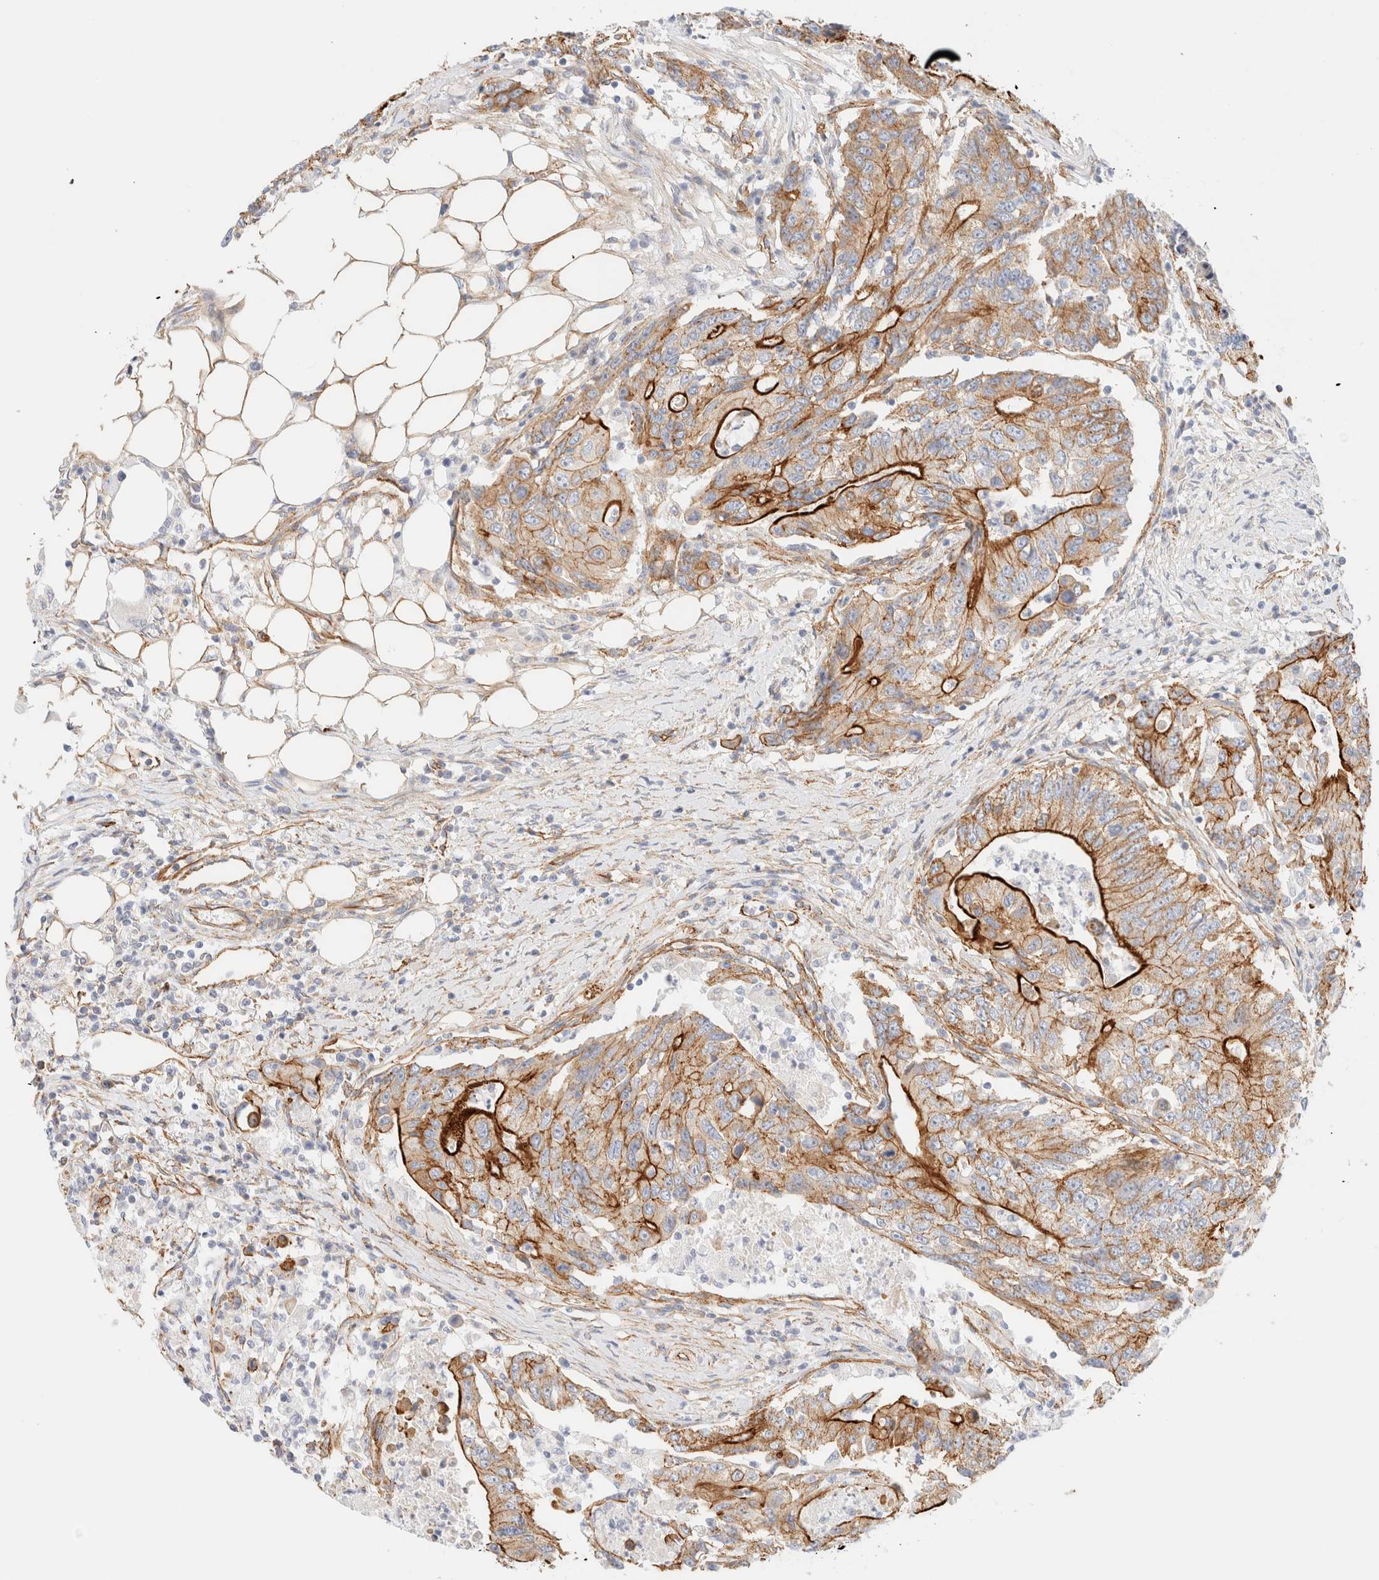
{"staining": {"intensity": "strong", "quantity": "25%-75%", "location": "cytoplasmic/membranous"}, "tissue": "colorectal cancer", "cell_type": "Tumor cells", "image_type": "cancer", "snomed": [{"axis": "morphology", "description": "Adenocarcinoma, NOS"}, {"axis": "topography", "description": "Colon"}], "caption": "High-magnification brightfield microscopy of colorectal adenocarcinoma stained with DAB (3,3'-diaminobenzidine) (brown) and counterstained with hematoxylin (blue). tumor cells exhibit strong cytoplasmic/membranous staining is identified in approximately25%-75% of cells.", "gene": "CYB5R4", "patient": {"sex": "female", "age": 77}}